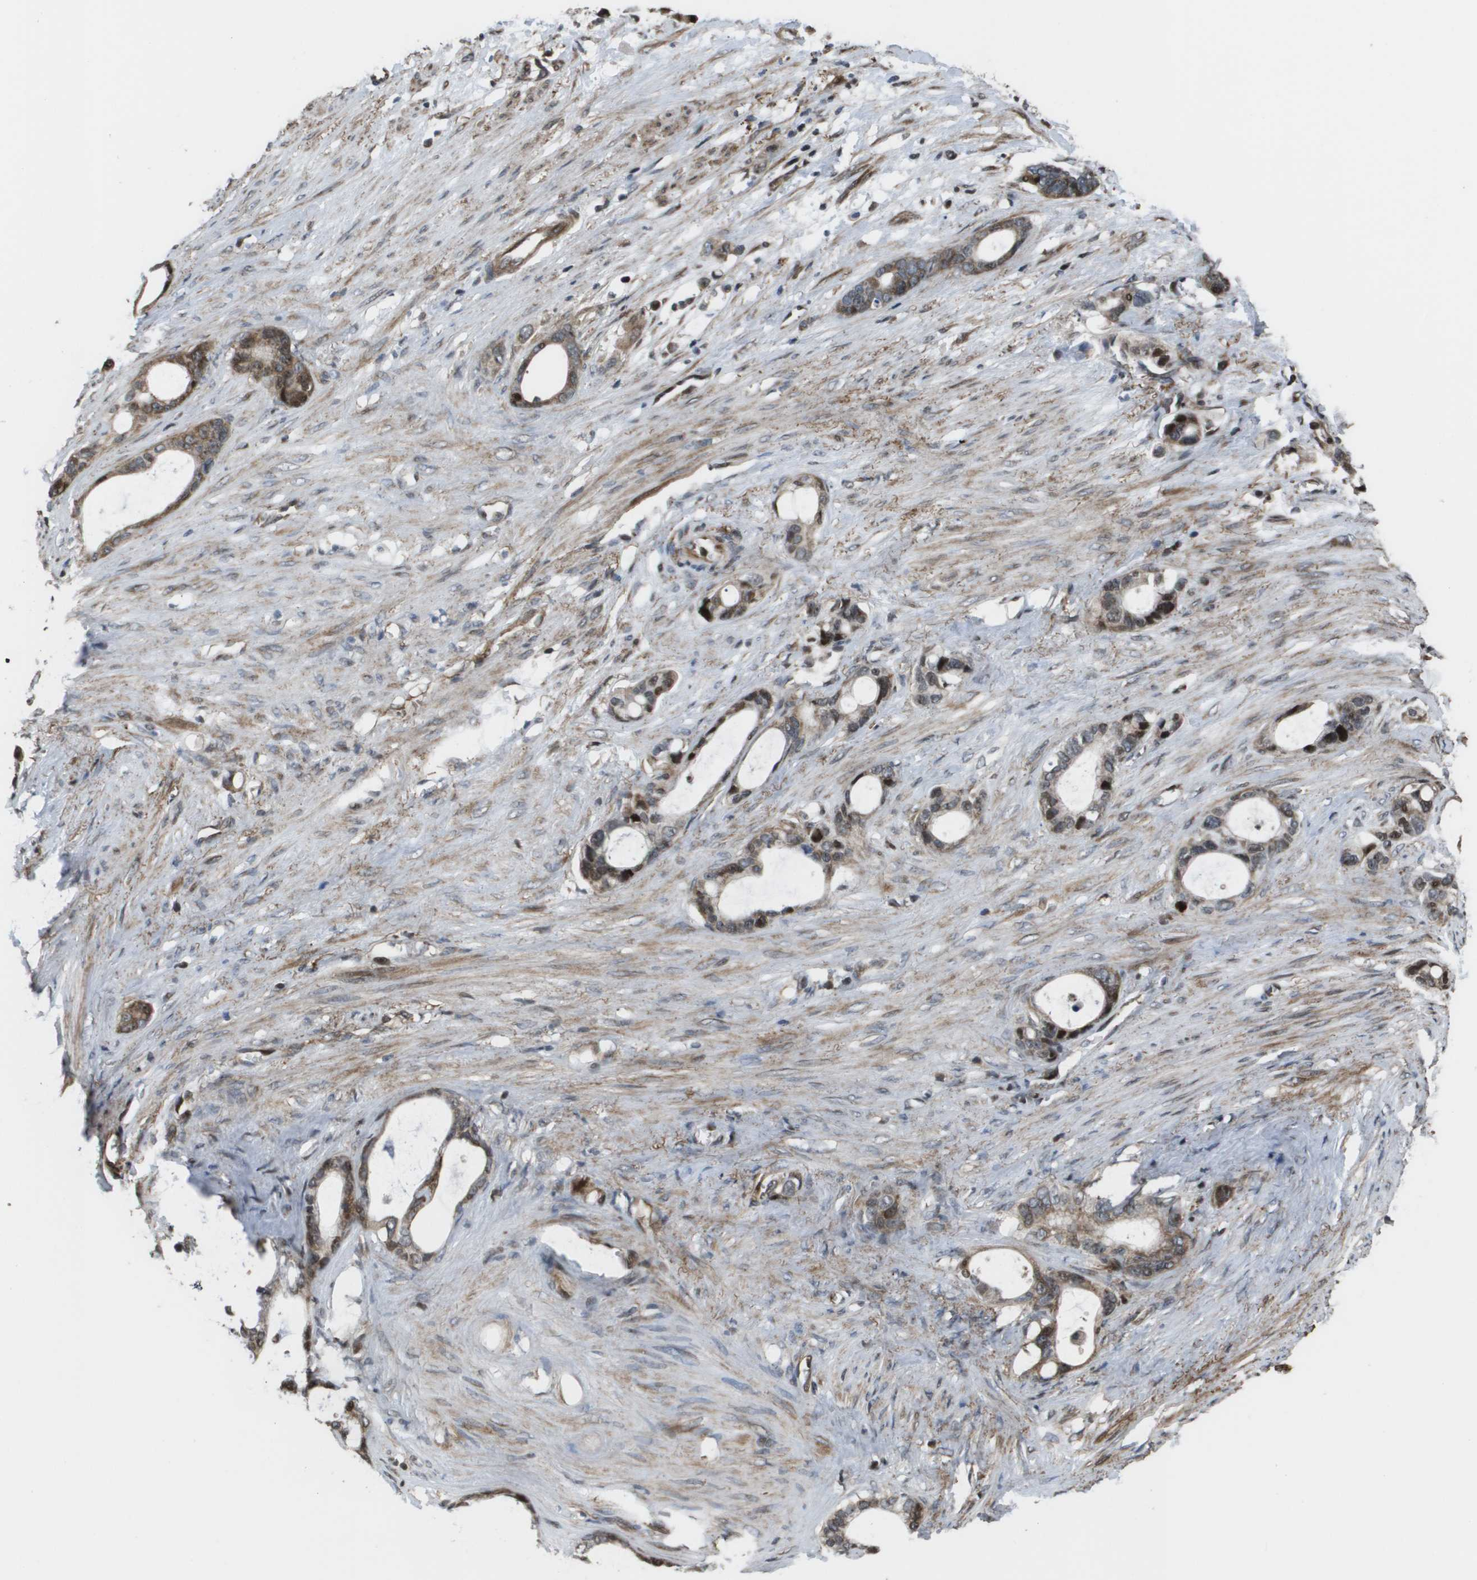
{"staining": {"intensity": "moderate", "quantity": "25%-75%", "location": "cytoplasmic/membranous,nuclear"}, "tissue": "stomach cancer", "cell_type": "Tumor cells", "image_type": "cancer", "snomed": [{"axis": "morphology", "description": "Adenocarcinoma, NOS"}, {"axis": "topography", "description": "Stomach"}], "caption": "Immunohistochemistry (IHC) histopathology image of neoplastic tissue: human stomach cancer (adenocarcinoma) stained using IHC reveals medium levels of moderate protein expression localized specifically in the cytoplasmic/membranous and nuclear of tumor cells, appearing as a cytoplasmic/membranous and nuclear brown color.", "gene": "AXIN2", "patient": {"sex": "female", "age": 75}}